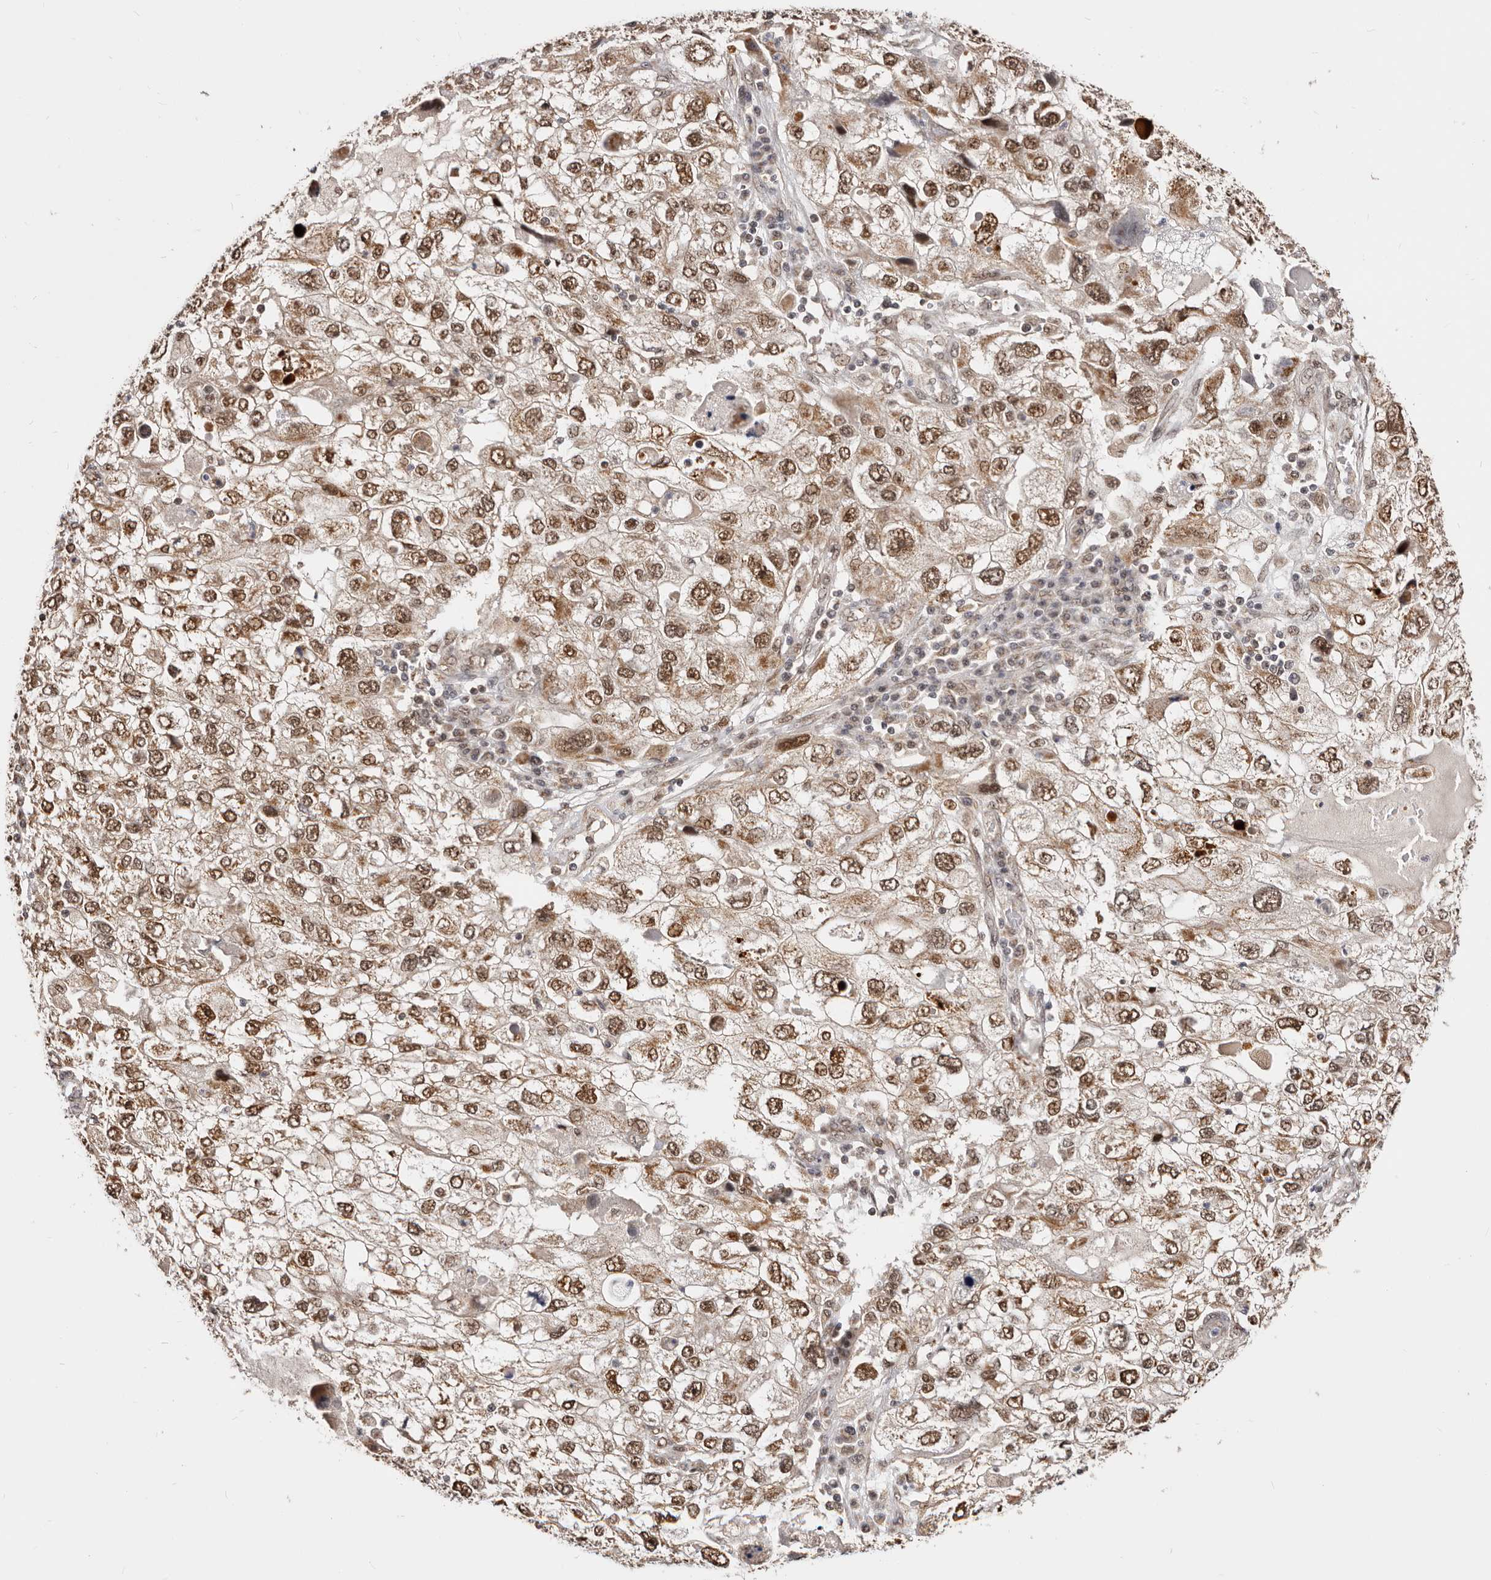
{"staining": {"intensity": "strong", "quantity": ">75%", "location": "cytoplasmic/membranous,nuclear"}, "tissue": "endometrial cancer", "cell_type": "Tumor cells", "image_type": "cancer", "snomed": [{"axis": "morphology", "description": "Adenocarcinoma, NOS"}, {"axis": "topography", "description": "Endometrium"}], "caption": "Immunohistochemistry (DAB (3,3'-diaminobenzidine)) staining of endometrial cancer demonstrates strong cytoplasmic/membranous and nuclear protein staining in approximately >75% of tumor cells.", "gene": "SEC14L1", "patient": {"sex": "female", "age": 49}}